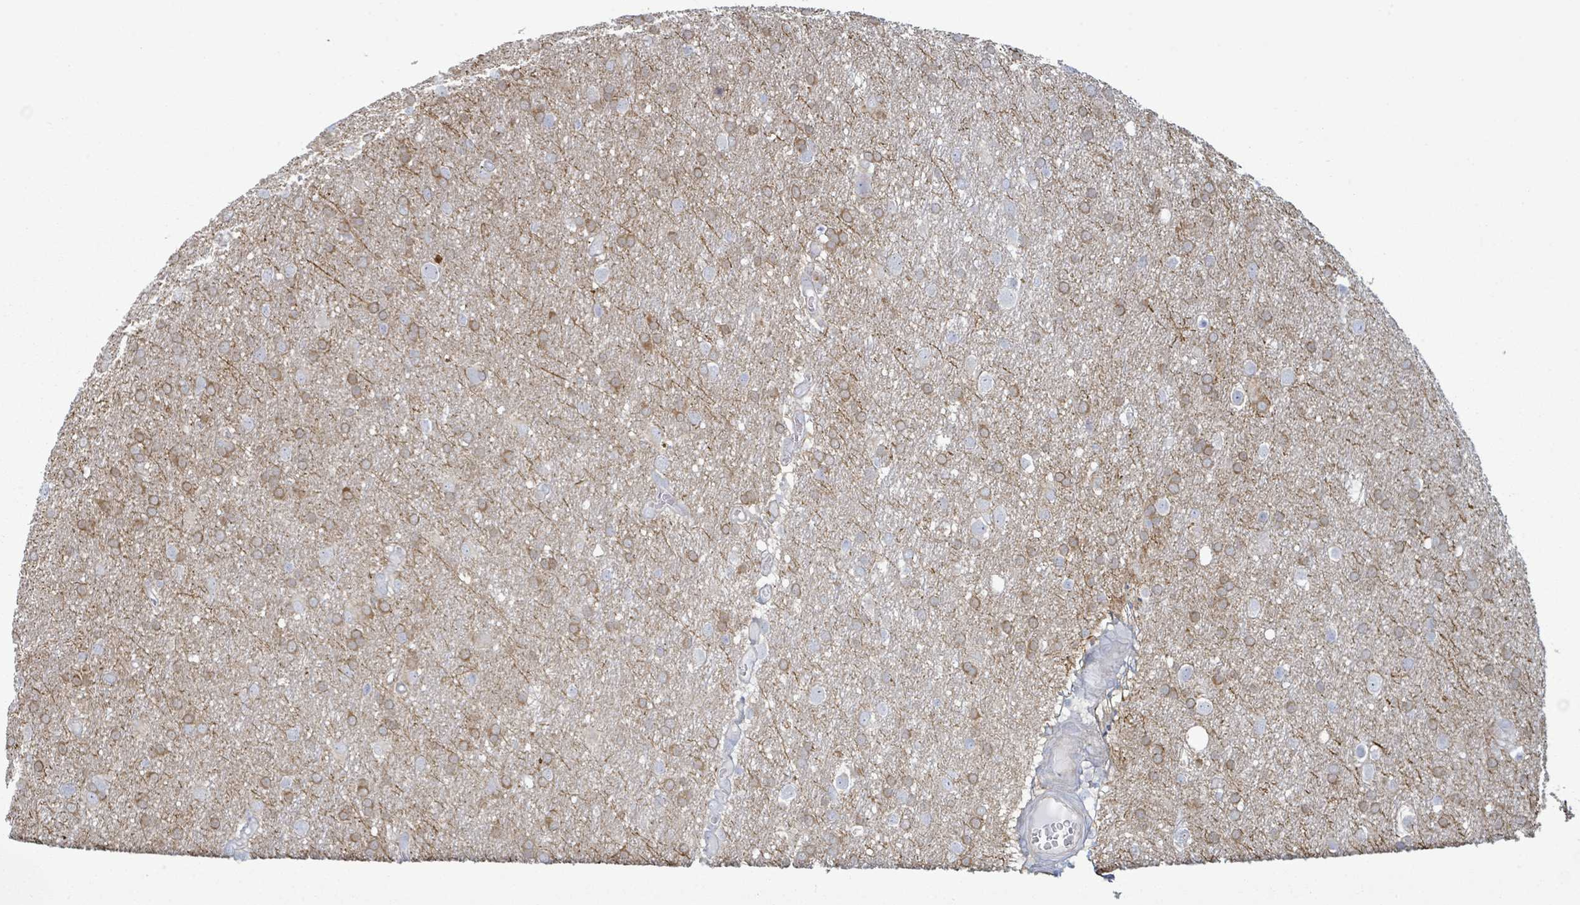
{"staining": {"intensity": "moderate", "quantity": "25%-75%", "location": "cytoplasmic/membranous"}, "tissue": "glioma", "cell_type": "Tumor cells", "image_type": "cancer", "snomed": [{"axis": "morphology", "description": "Glioma, malignant, Low grade"}, {"axis": "topography", "description": "Brain"}], "caption": "This micrograph displays immunohistochemistry (IHC) staining of glioma, with medium moderate cytoplasmic/membranous positivity in about 25%-75% of tumor cells.", "gene": "COL13A1", "patient": {"sex": "female", "age": 32}}